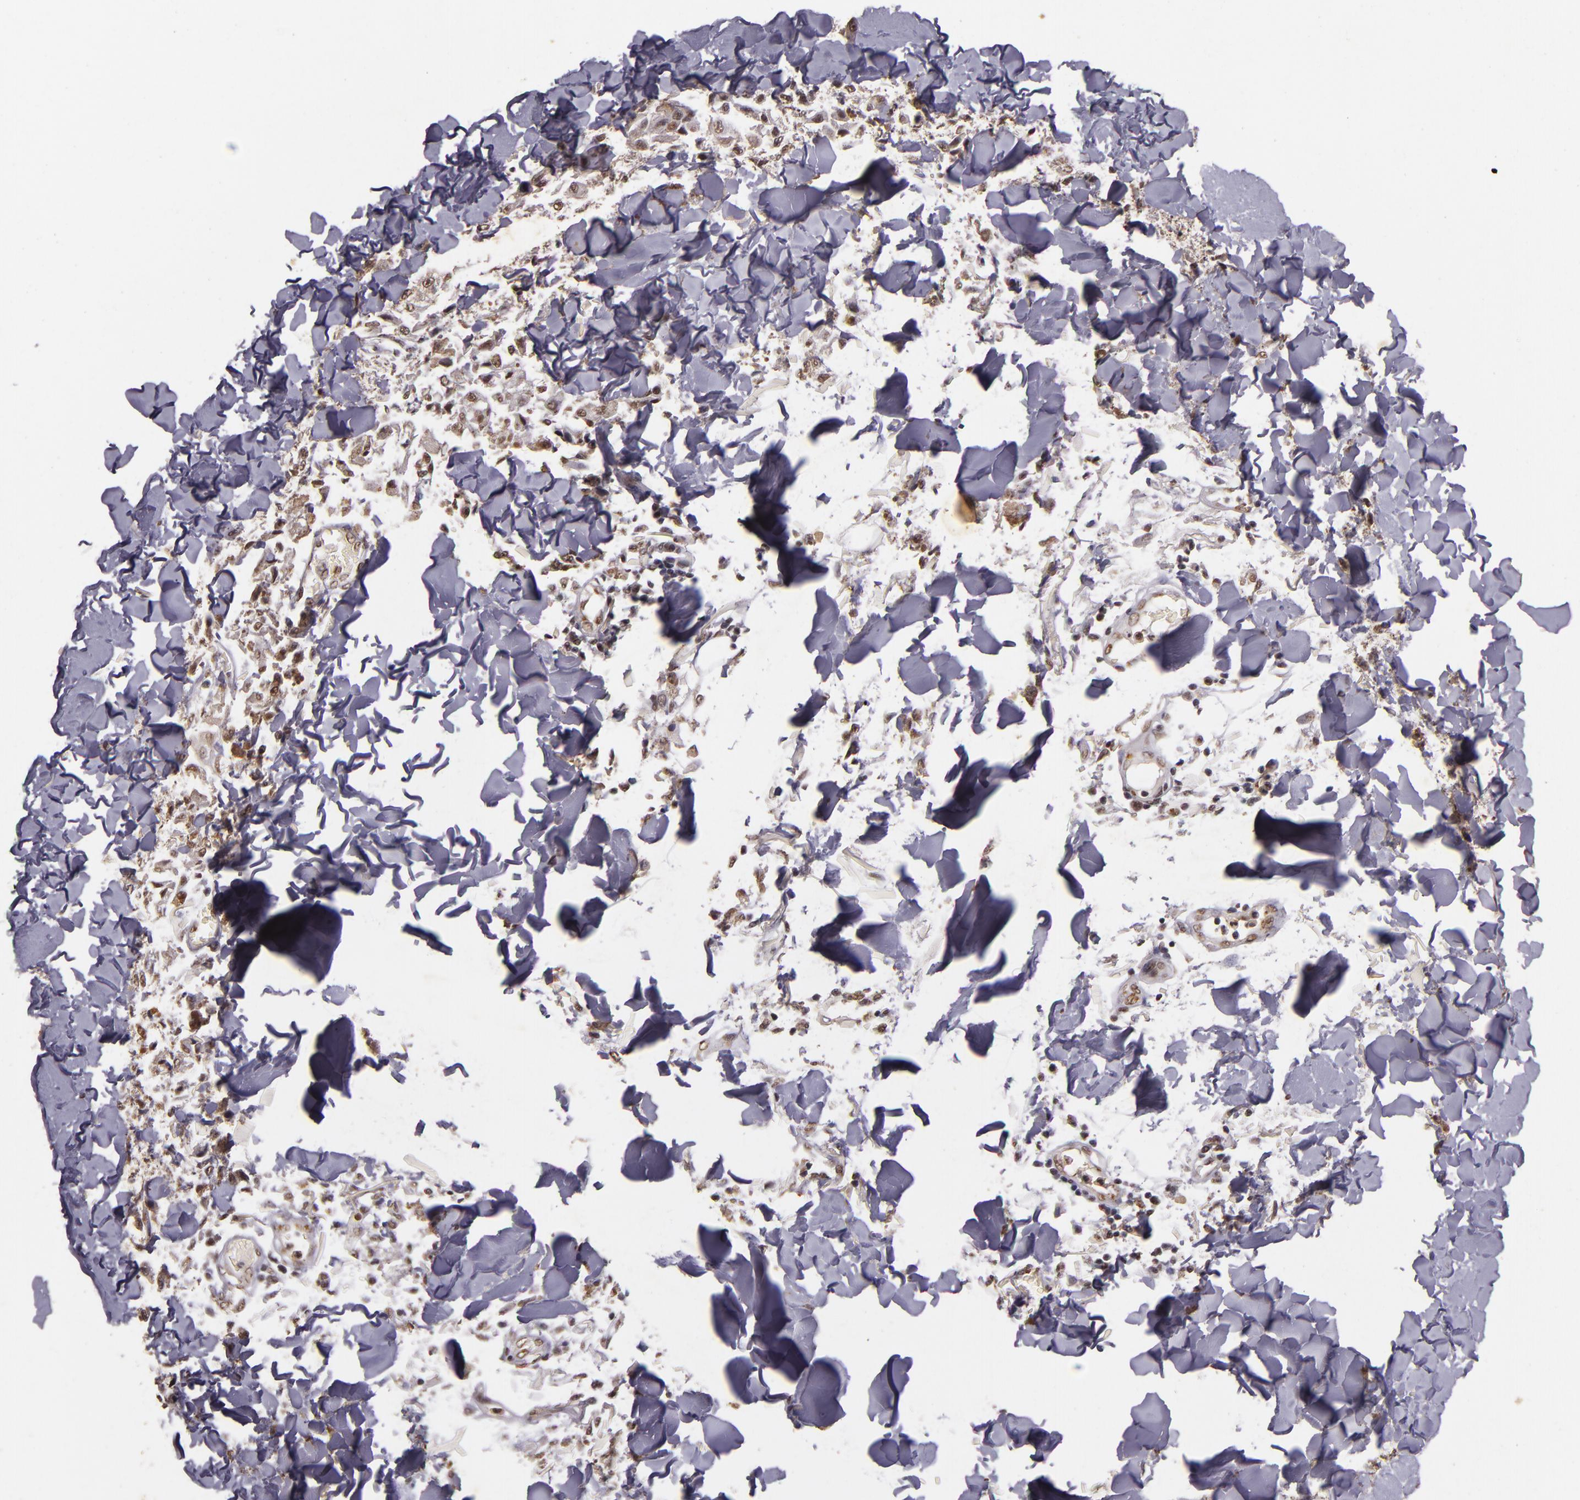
{"staining": {"intensity": "weak", "quantity": "25%-75%", "location": "nuclear"}, "tissue": "melanoma", "cell_type": "Tumor cells", "image_type": "cancer", "snomed": [{"axis": "morphology", "description": "Malignant melanoma, NOS"}, {"axis": "topography", "description": "Skin"}], "caption": "Immunohistochemistry image of neoplastic tissue: human malignant melanoma stained using immunohistochemistry (IHC) exhibits low levels of weak protein expression localized specifically in the nuclear of tumor cells, appearing as a nuclear brown color.", "gene": "CBX3", "patient": {"sex": "female", "age": 64}}